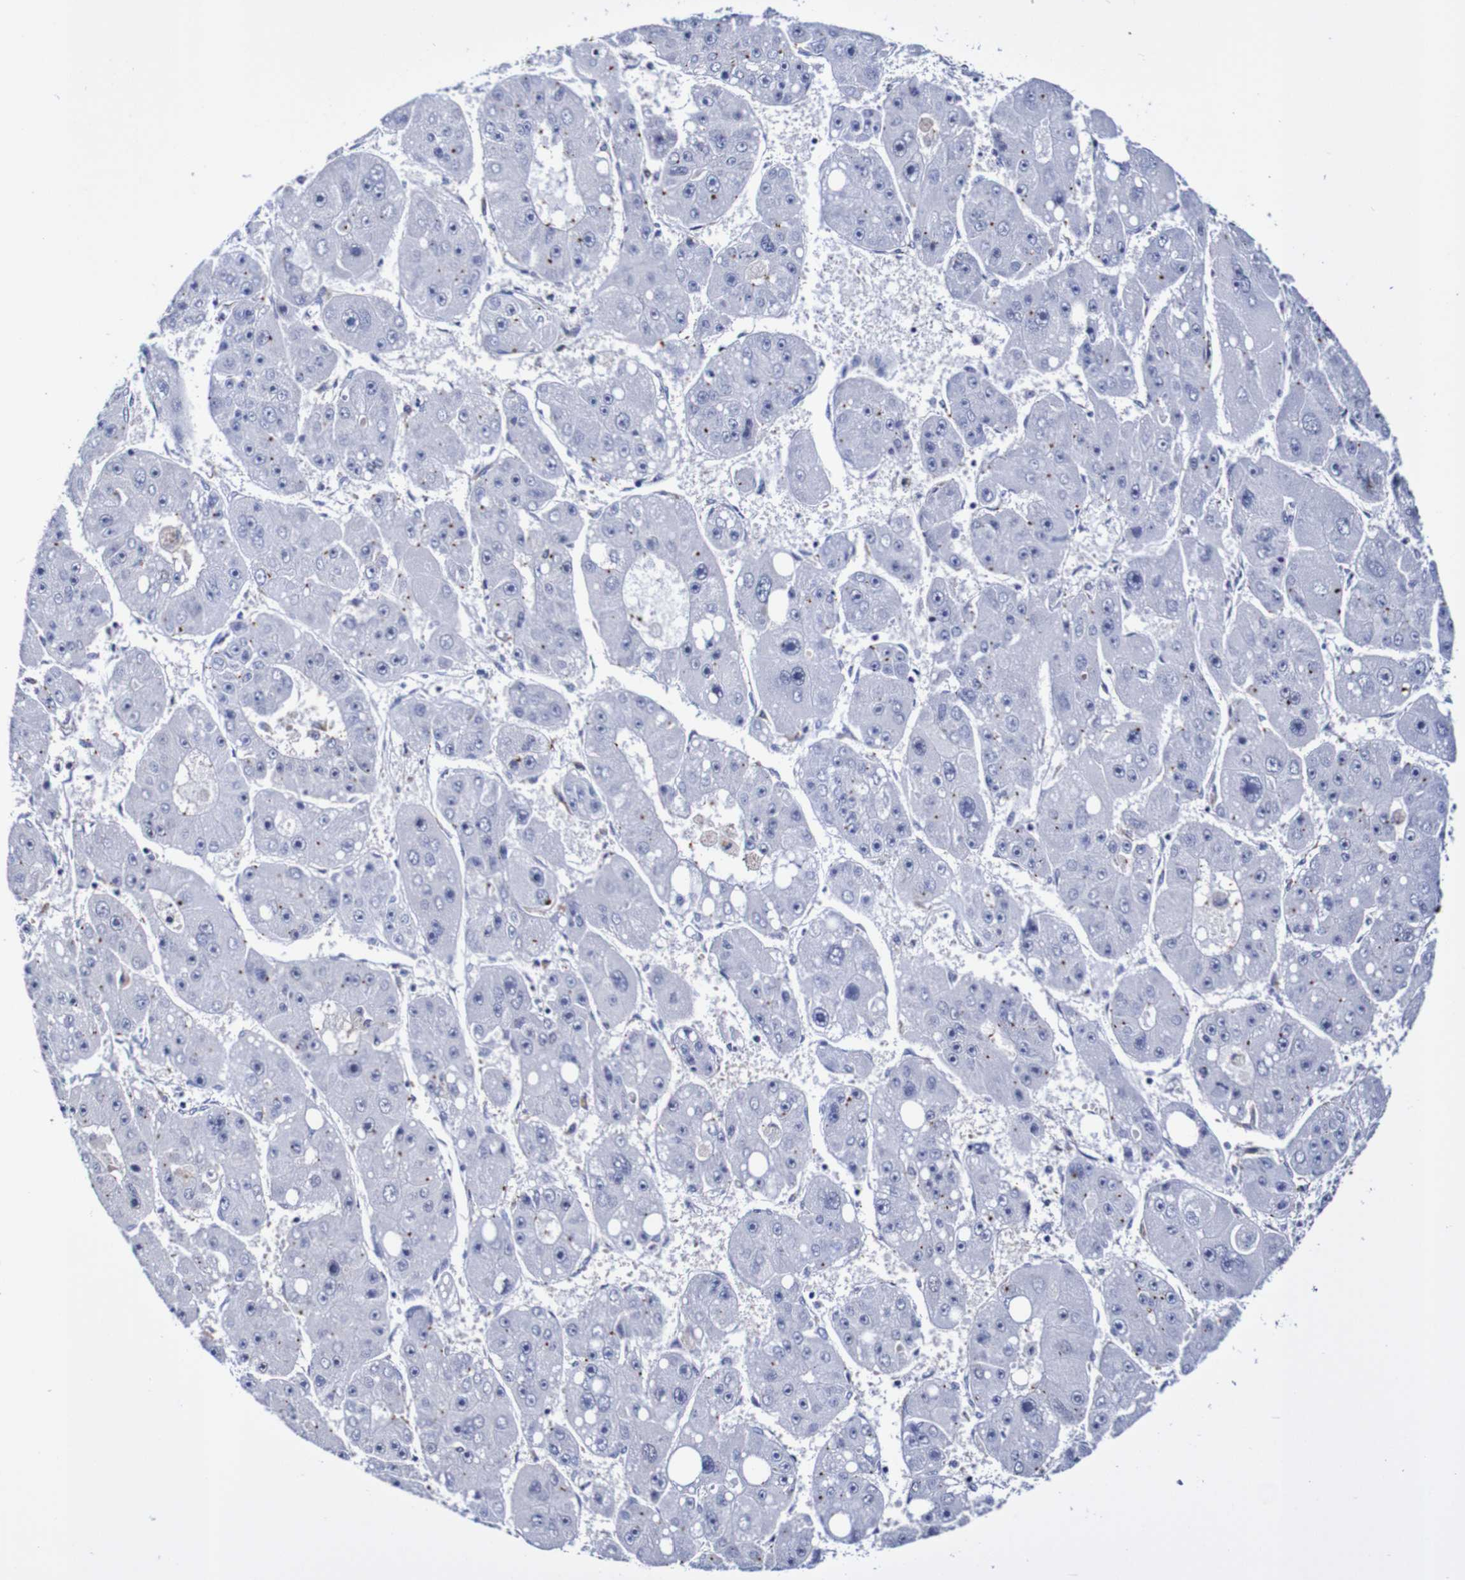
{"staining": {"intensity": "negative", "quantity": "none", "location": "none"}, "tissue": "liver cancer", "cell_type": "Tumor cells", "image_type": "cancer", "snomed": [{"axis": "morphology", "description": "Carcinoma, Hepatocellular, NOS"}, {"axis": "topography", "description": "Liver"}], "caption": "Liver hepatocellular carcinoma was stained to show a protein in brown. There is no significant positivity in tumor cells. (DAB immunohistochemistry (IHC) with hematoxylin counter stain).", "gene": "SEZ6", "patient": {"sex": "female", "age": 61}}